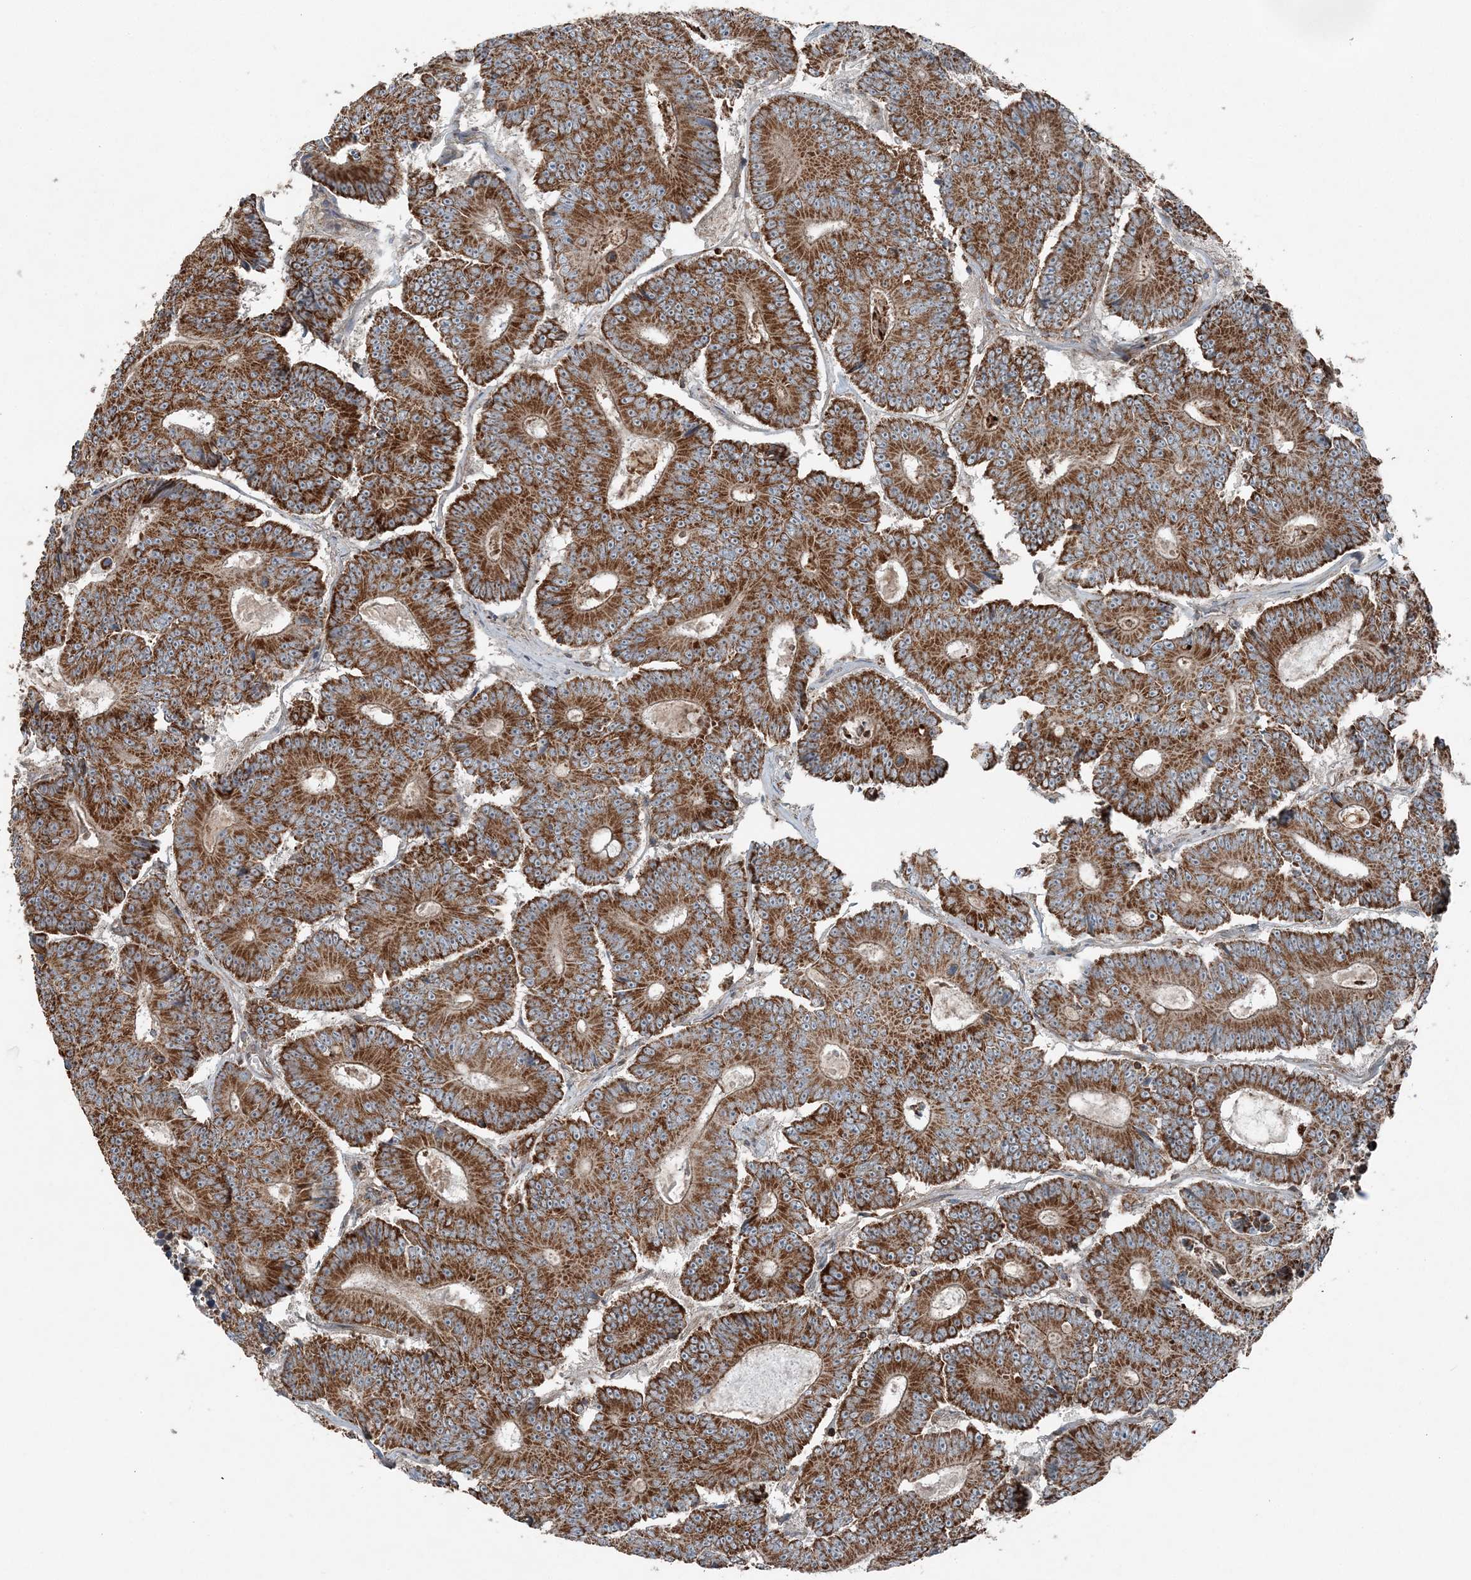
{"staining": {"intensity": "strong", "quantity": ">75%", "location": "cytoplasmic/membranous"}, "tissue": "colorectal cancer", "cell_type": "Tumor cells", "image_type": "cancer", "snomed": [{"axis": "morphology", "description": "Adenocarcinoma, NOS"}, {"axis": "topography", "description": "Colon"}], "caption": "There is high levels of strong cytoplasmic/membranous positivity in tumor cells of colorectal cancer, as demonstrated by immunohistochemical staining (brown color).", "gene": "KY", "patient": {"sex": "male", "age": 83}}